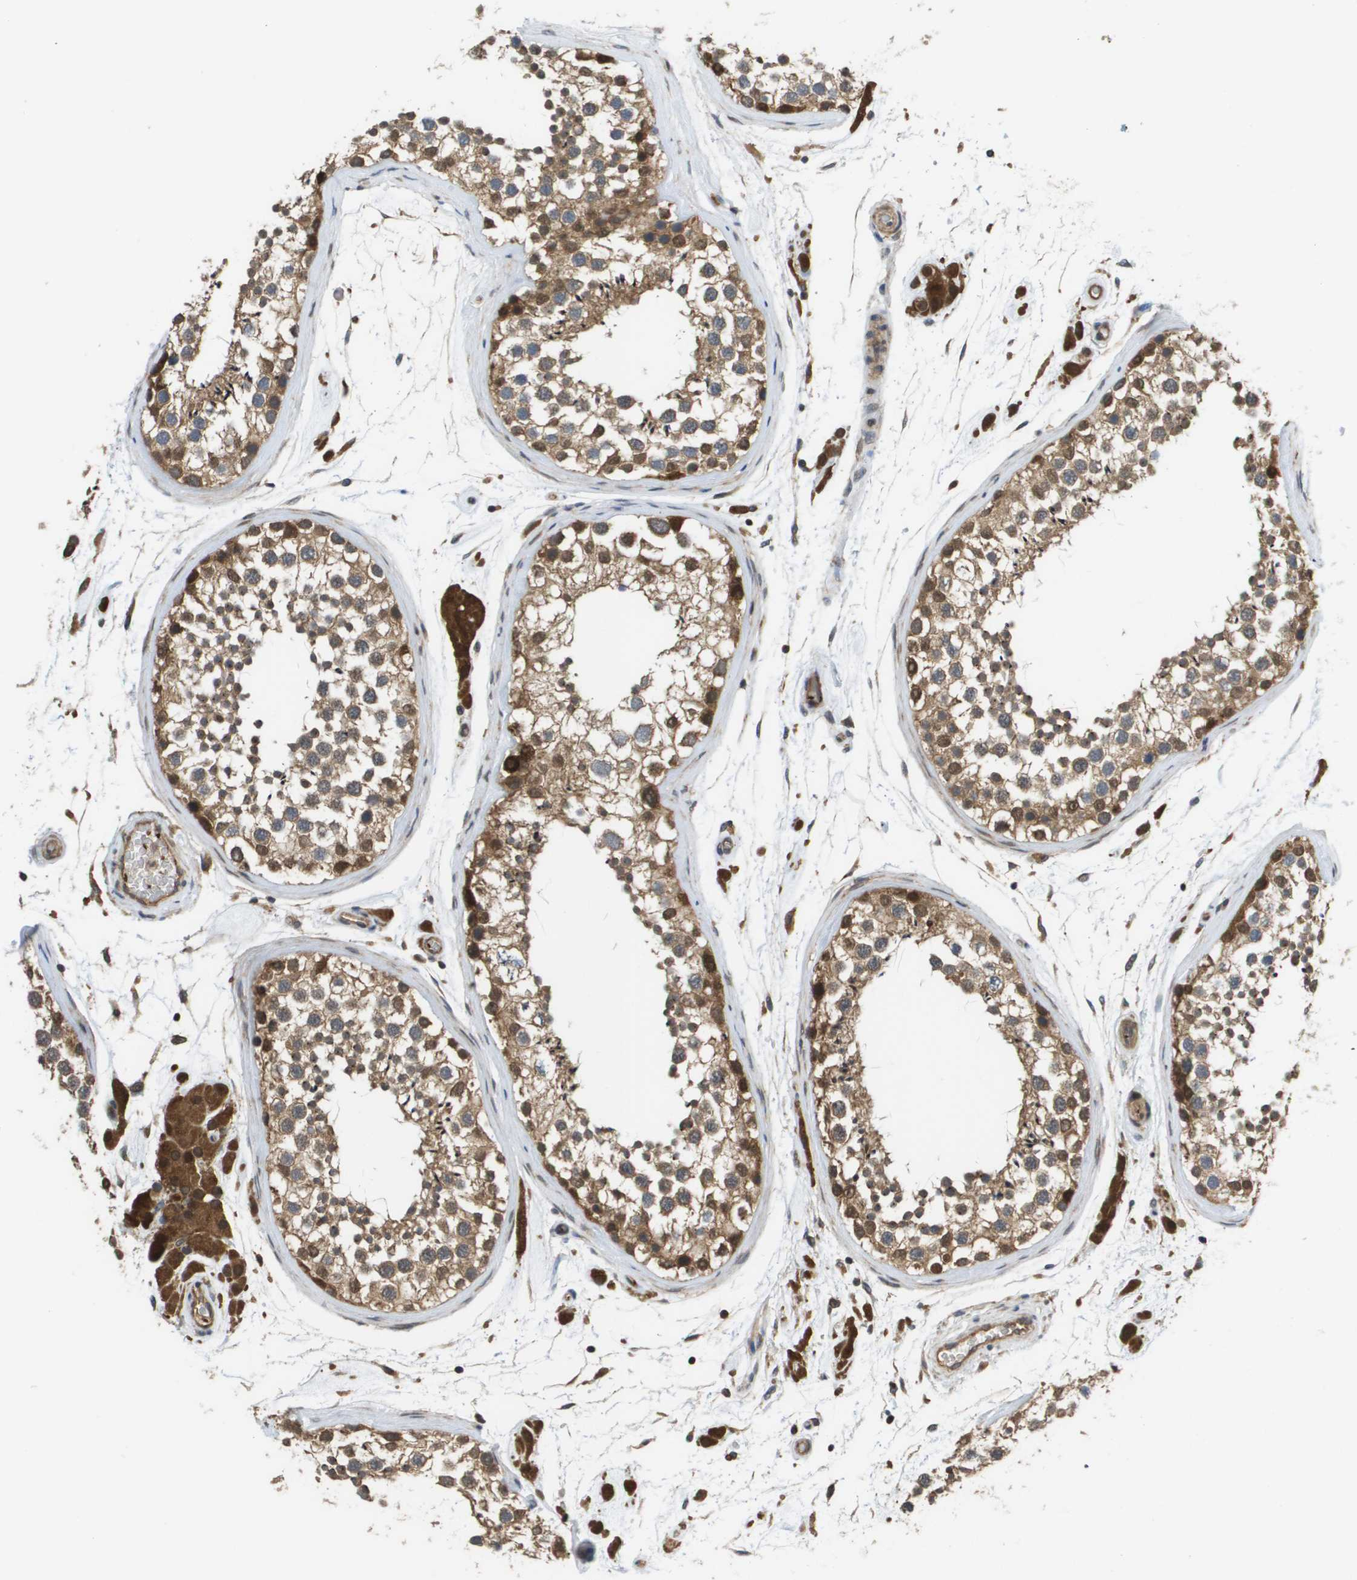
{"staining": {"intensity": "moderate", "quantity": ">75%", "location": "cytoplasmic/membranous"}, "tissue": "testis", "cell_type": "Cells in seminiferous ducts", "image_type": "normal", "snomed": [{"axis": "morphology", "description": "Normal tissue, NOS"}, {"axis": "topography", "description": "Testis"}], "caption": "High-power microscopy captured an immunohistochemistry photomicrograph of benign testis, revealing moderate cytoplasmic/membranous positivity in approximately >75% of cells in seminiferous ducts. (brown staining indicates protein expression, while blue staining denotes nuclei).", "gene": "RBM38", "patient": {"sex": "male", "age": 46}}